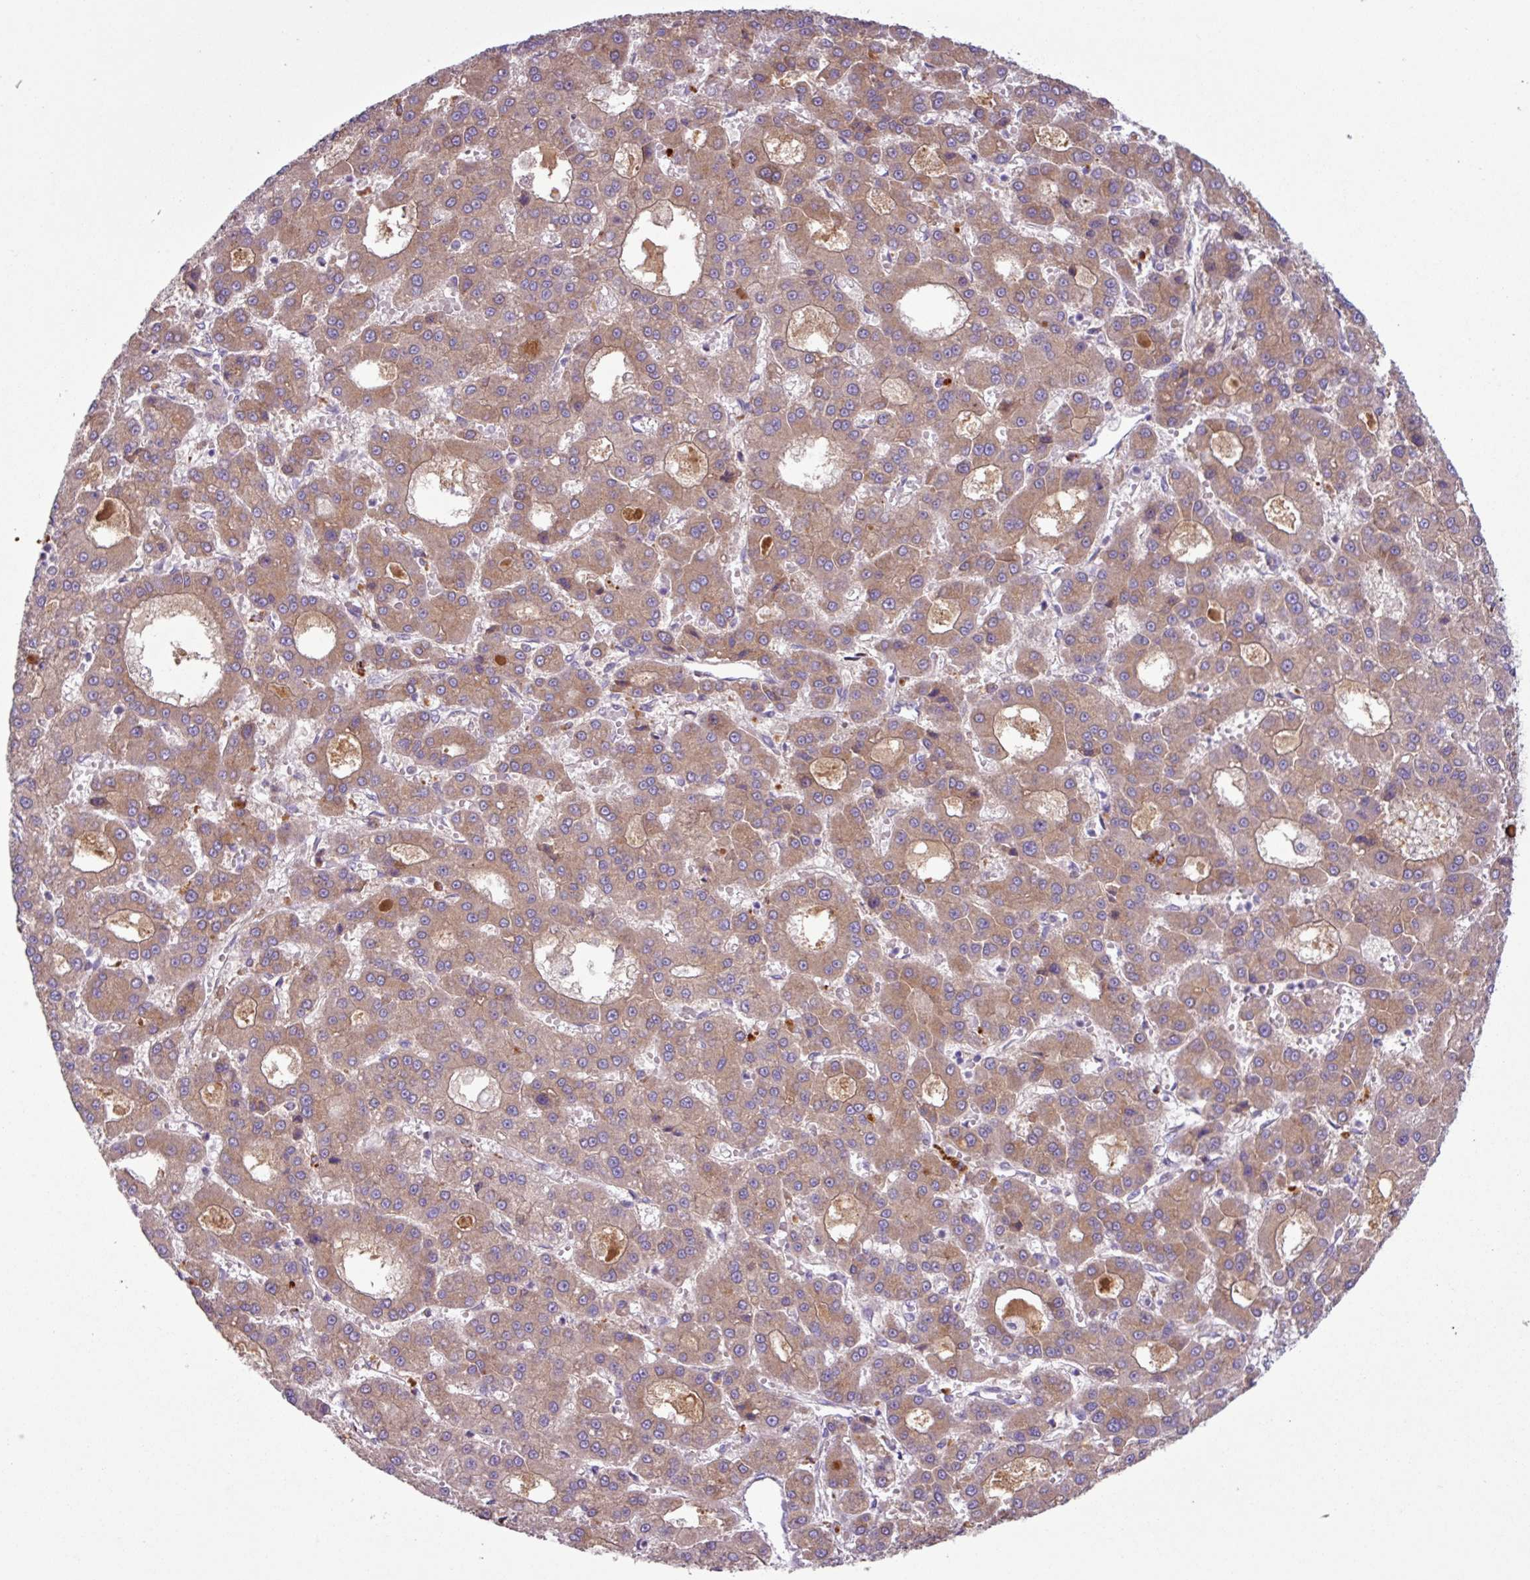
{"staining": {"intensity": "moderate", "quantity": ">75%", "location": "cytoplasmic/membranous"}, "tissue": "liver cancer", "cell_type": "Tumor cells", "image_type": "cancer", "snomed": [{"axis": "morphology", "description": "Carcinoma, Hepatocellular, NOS"}, {"axis": "topography", "description": "Liver"}], "caption": "Liver cancer stained for a protein (brown) reveals moderate cytoplasmic/membranous positive staining in approximately >75% of tumor cells.", "gene": "C4B", "patient": {"sex": "male", "age": 70}}